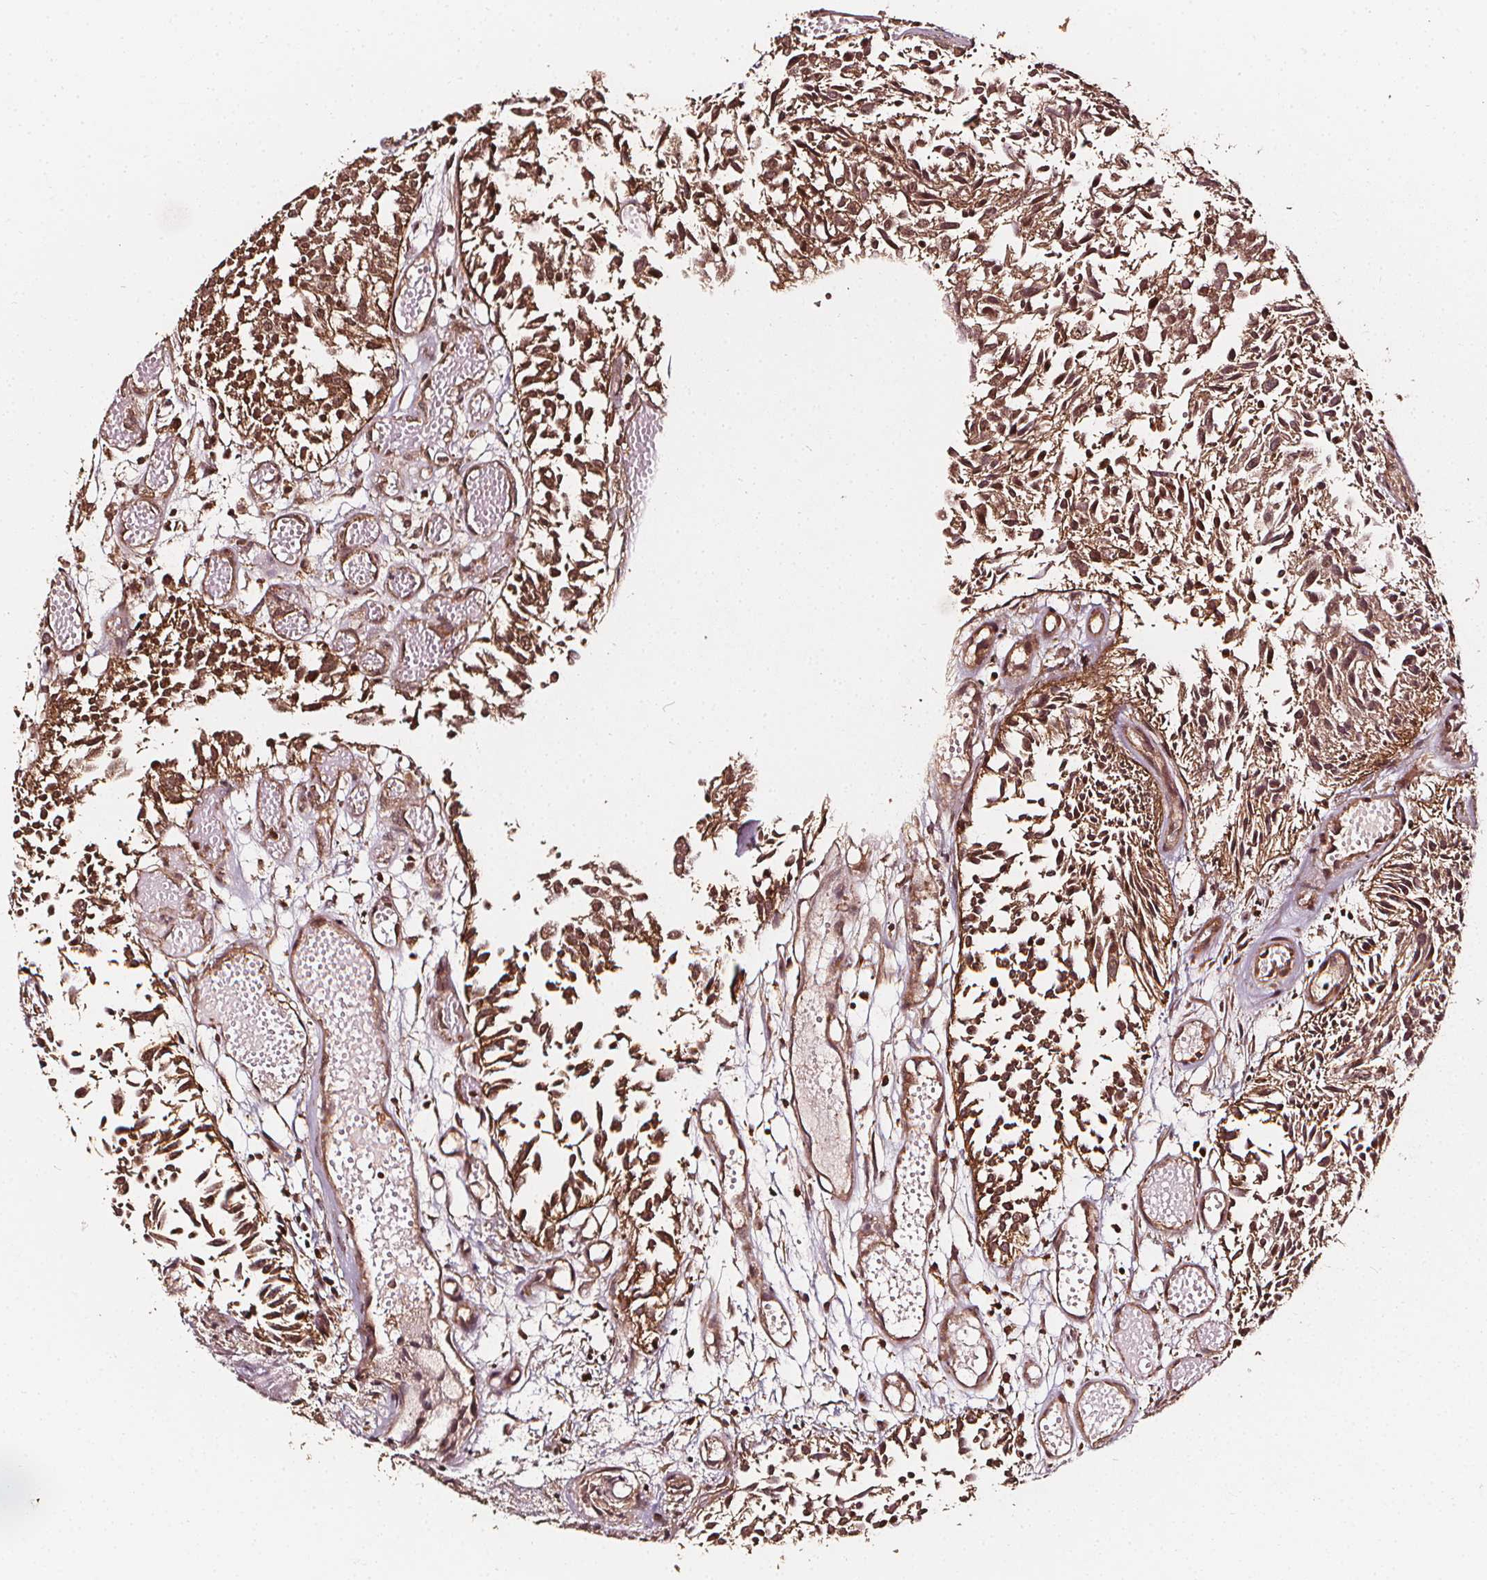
{"staining": {"intensity": "moderate", "quantity": ">75%", "location": "cytoplasmic/membranous,nuclear"}, "tissue": "urothelial cancer", "cell_type": "Tumor cells", "image_type": "cancer", "snomed": [{"axis": "morphology", "description": "Urothelial carcinoma, Low grade"}, {"axis": "topography", "description": "Urinary bladder"}], "caption": "Urothelial cancer was stained to show a protein in brown. There is medium levels of moderate cytoplasmic/membranous and nuclear expression in about >75% of tumor cells.", "gene": "EXOSC9", "patient": {"sex": "male", "age": 70}}